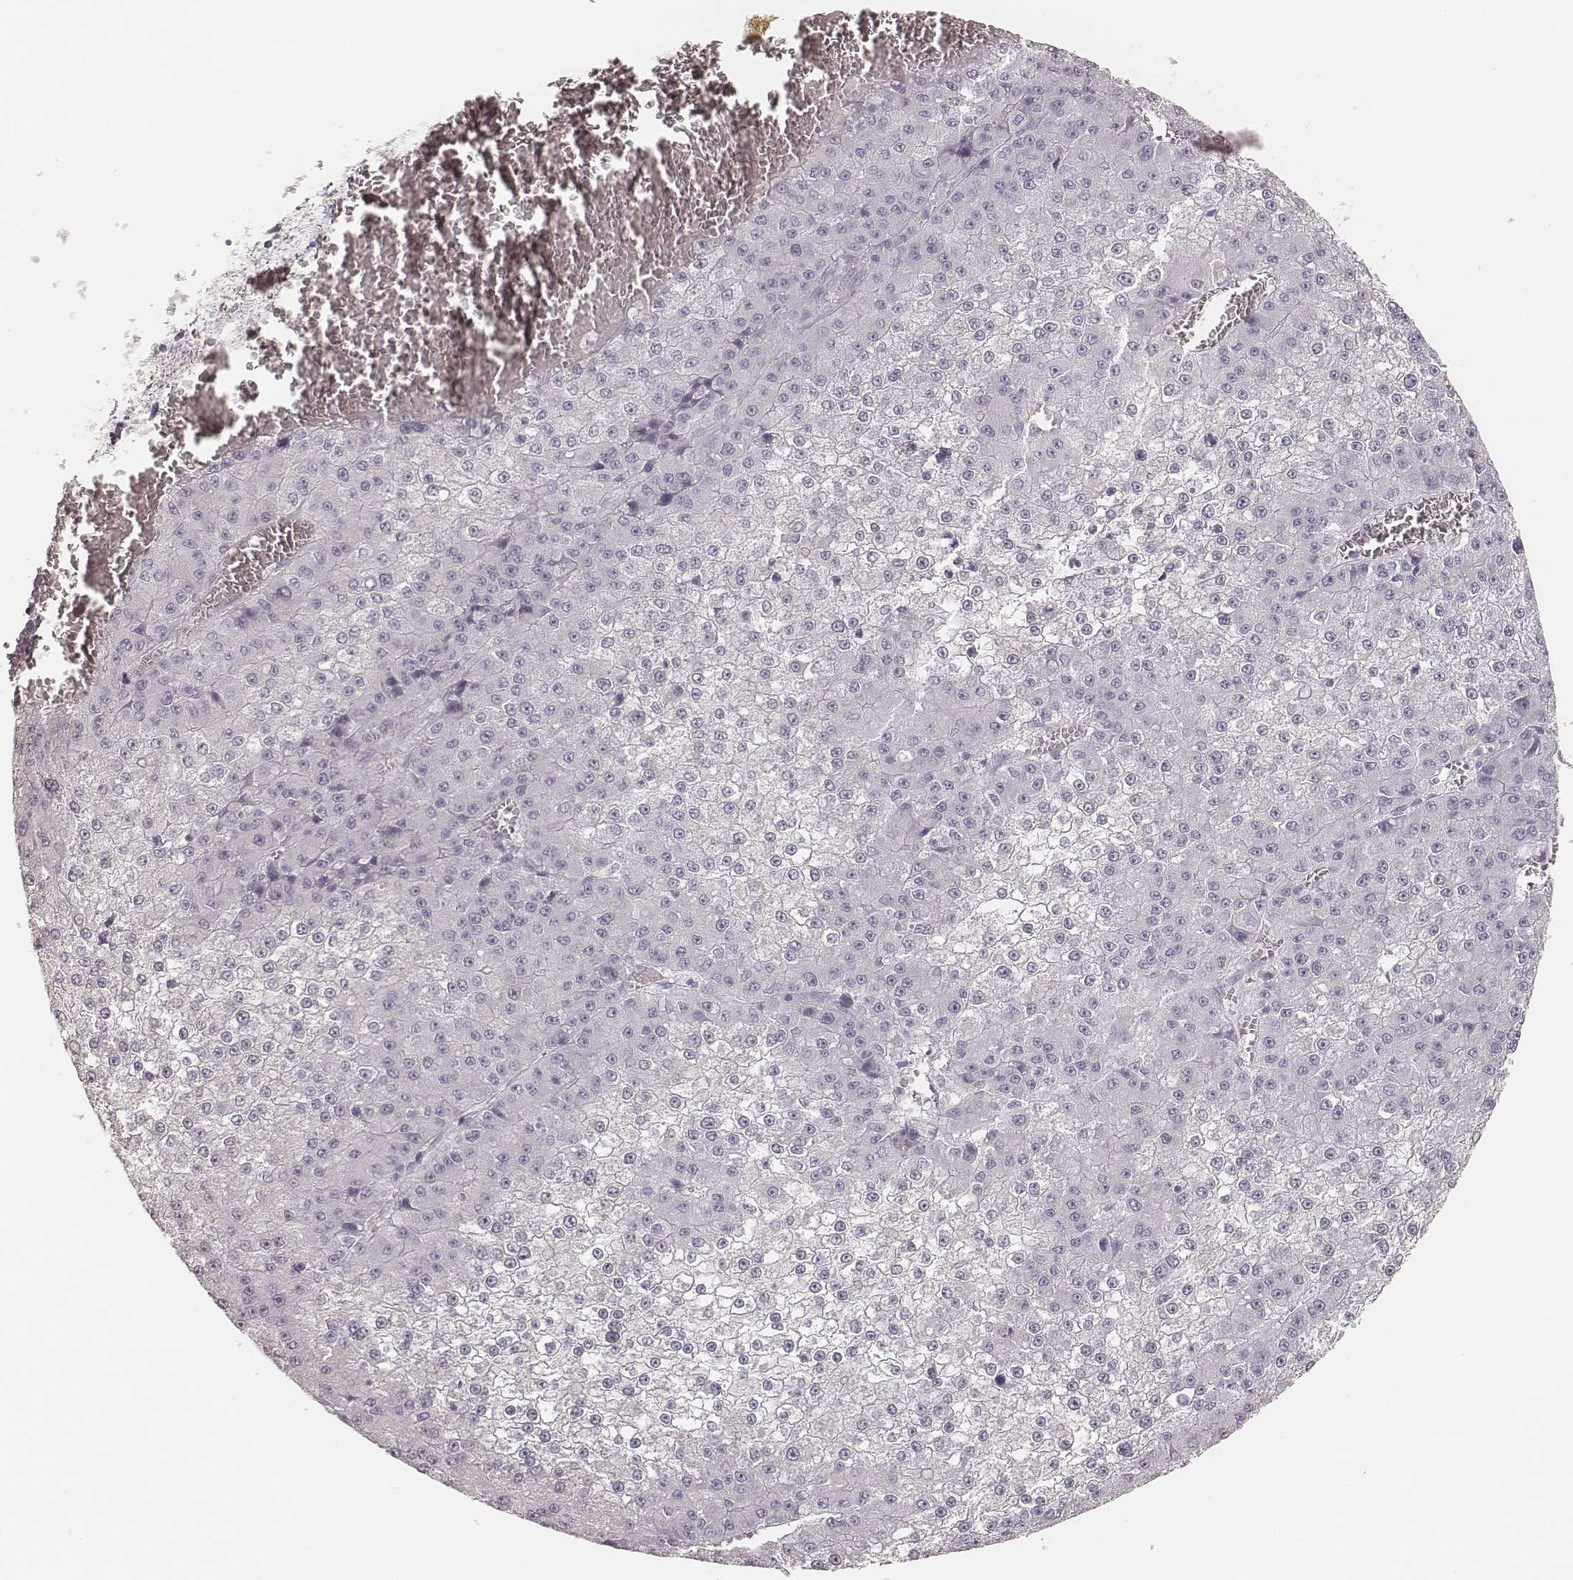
{"staining": {"intensity": "negative", "quantity": "none", "location": "none"}, "tissue": "liver cancer", "cell_type": "Tumor cells", "image_type": "cancer", "snomed": [{"axis": "morphology", "description": "Carcinoma, Hepatocellular, NOS"}, {"axis": "topography", "description": "Liver"}], "caption": "The IHC photomicrograph has no significant positivity in tumor cells of liver cancer tissue.", "gene": "KRT82", "patient": {"sex": "female", "age": 73}}